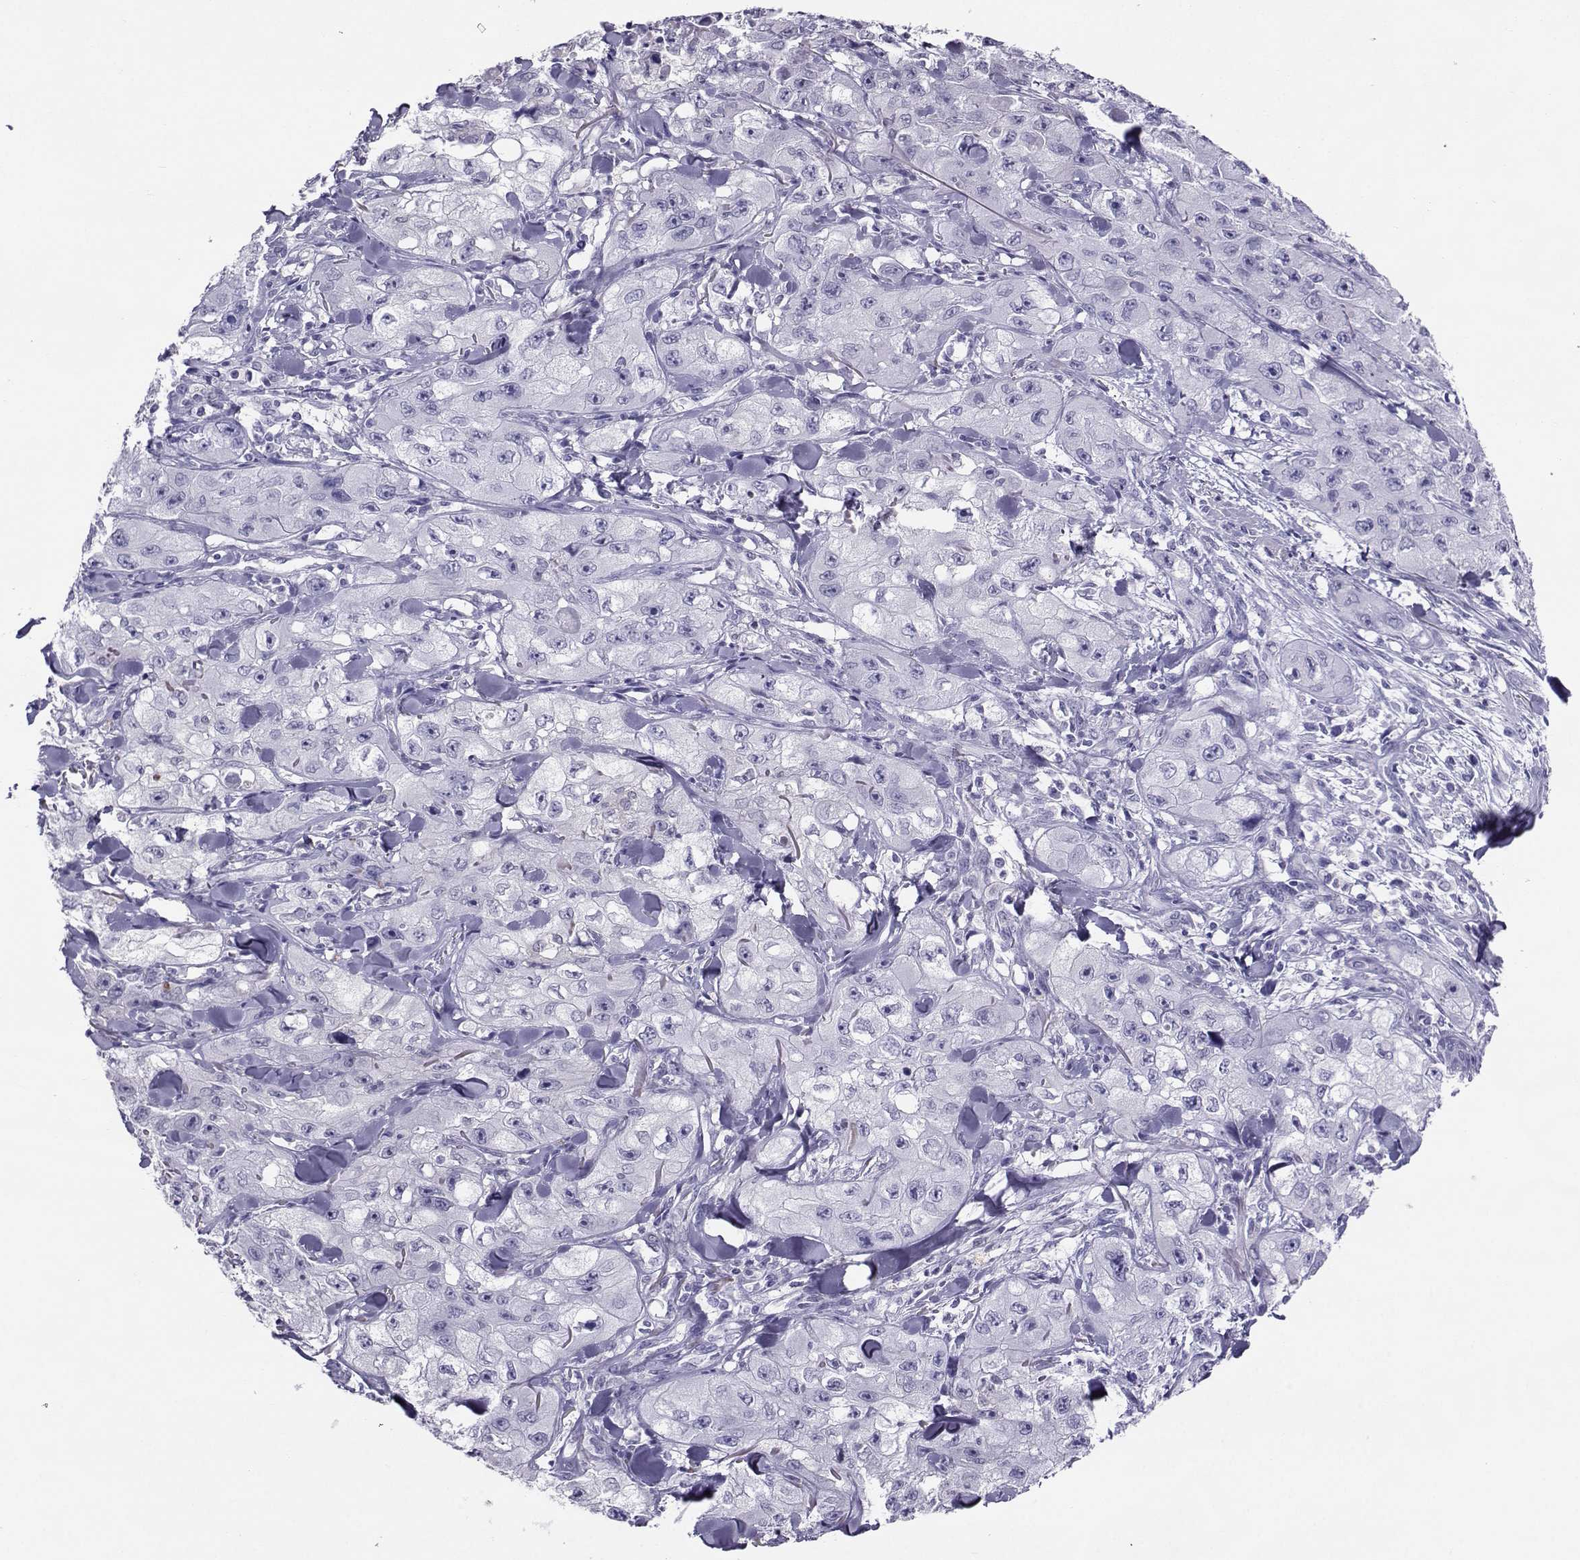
{"staining": {"intensity": "negative", "quantity": "none", "location": "none"}, "tissue": "skin cancer", "cell_type": "Tumor cells", "image_type": "cancer", "snomed": [{"axis": "morphology", "description": "Squamous cell carcinoma, NOS"}, {"axis": "topography", "description": "Skin"}, {"axis": "topography", "description": "Subcutis"}], "caption": "Tumor cells are negative for brown protein staining in skin cancer (squamous cell carcinoma).", "gene": "PGK1", "patient": {"sex": "male", "age": 73}}